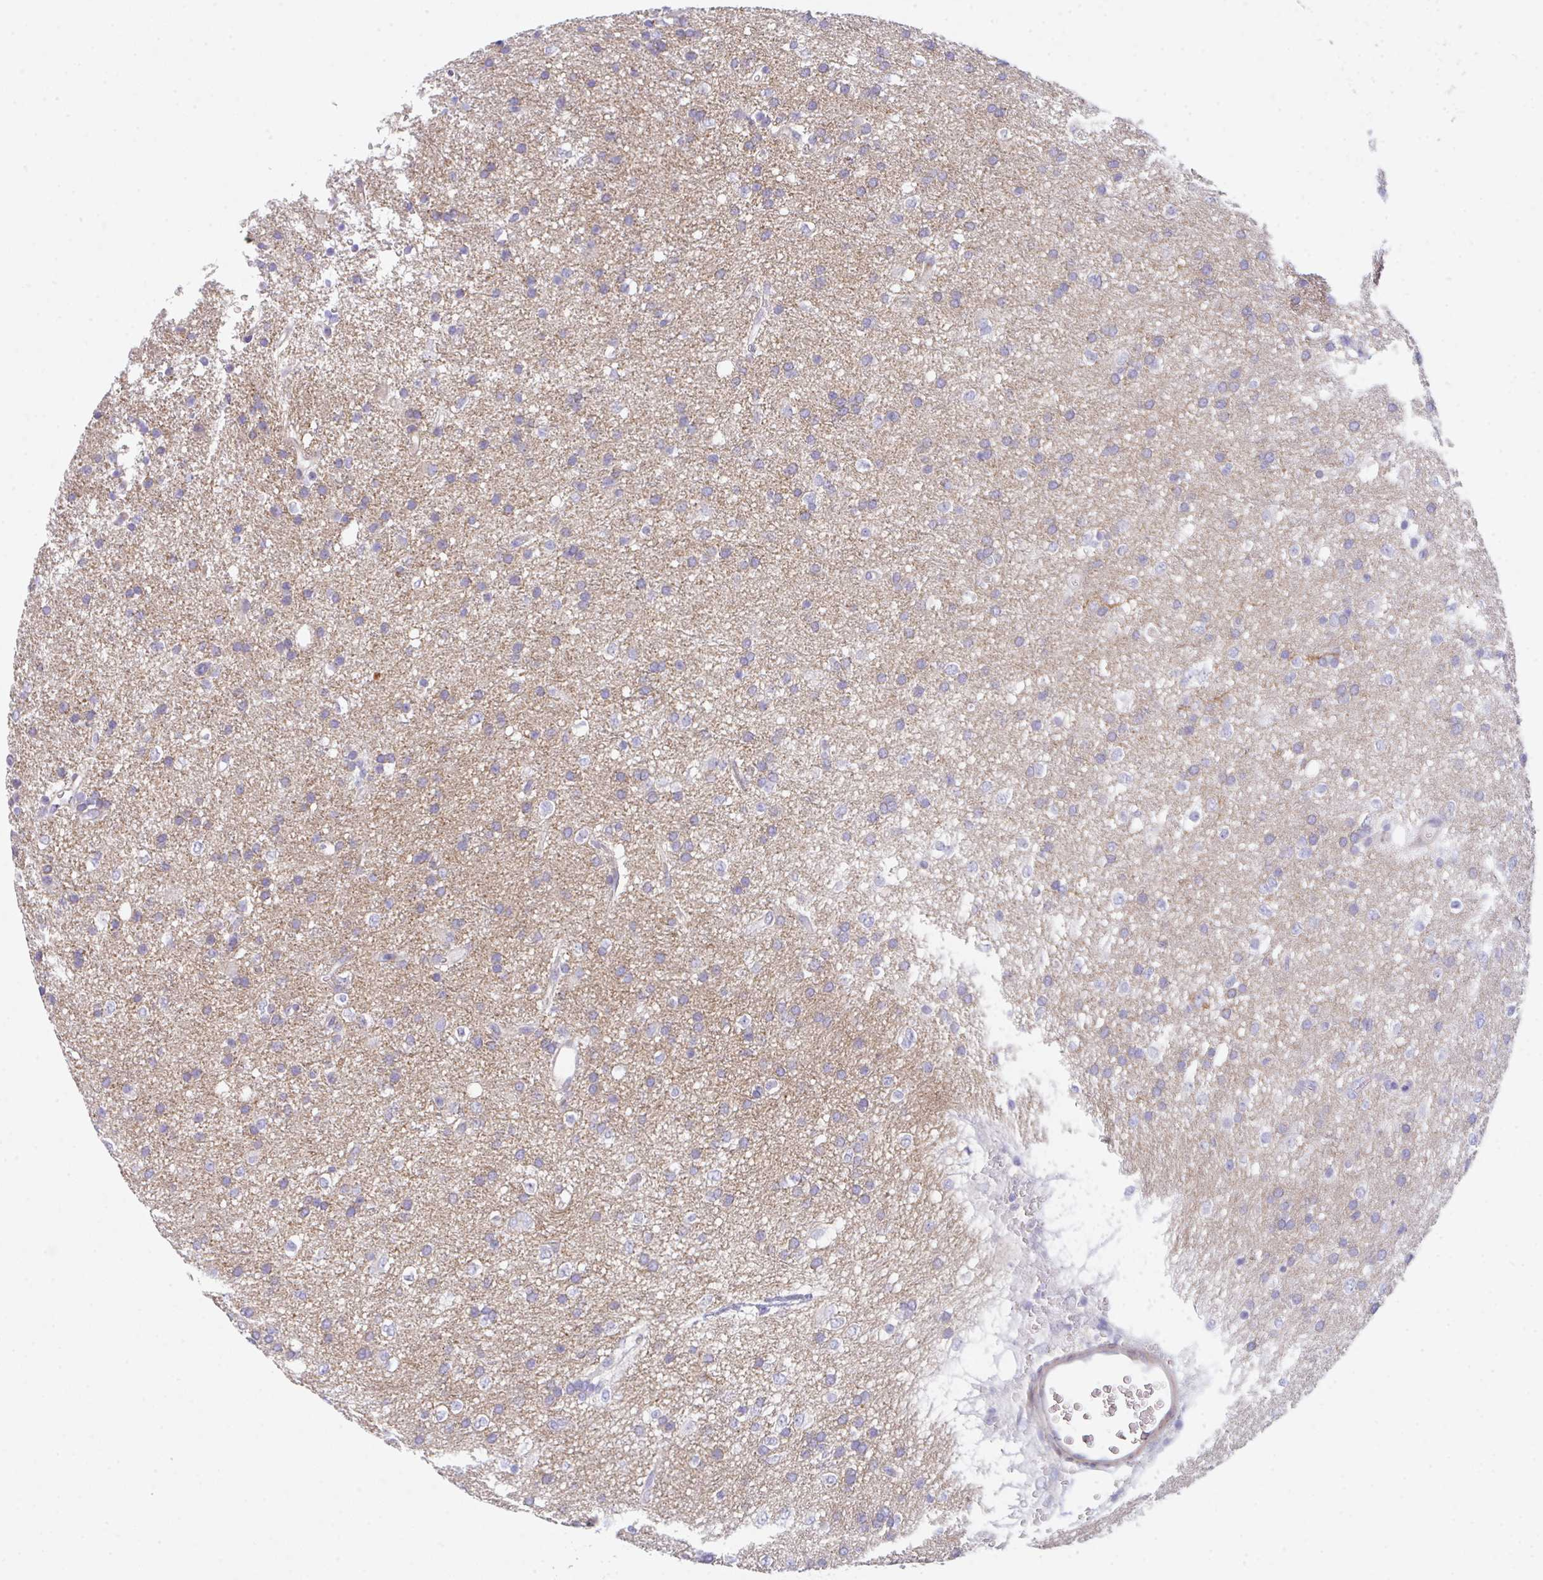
{"staining": {"intensity": "weak", "quantity": "<25%", "location": "cytoplasmic/membranous"}, "tissue": "glioma", "cell_type": "Tumor cells", "image_type": "cancer", "snomed": [{"axis": "morphology", "description": "Glioma, malignant, Low grade"}, {"axis": "topography", "description": "Brain"}], "caption": "The image shows no significant positivity in tumor cells of malignant glioma (low-grade). (Stains: DAB (3,3'-diaminobenzidine) IHC with hematoxylin counter stain, Microscopy: brightfield microscopy at high magnification).", "gene": "CEP170B", "patient": {"sex": "female", "age": 33}}